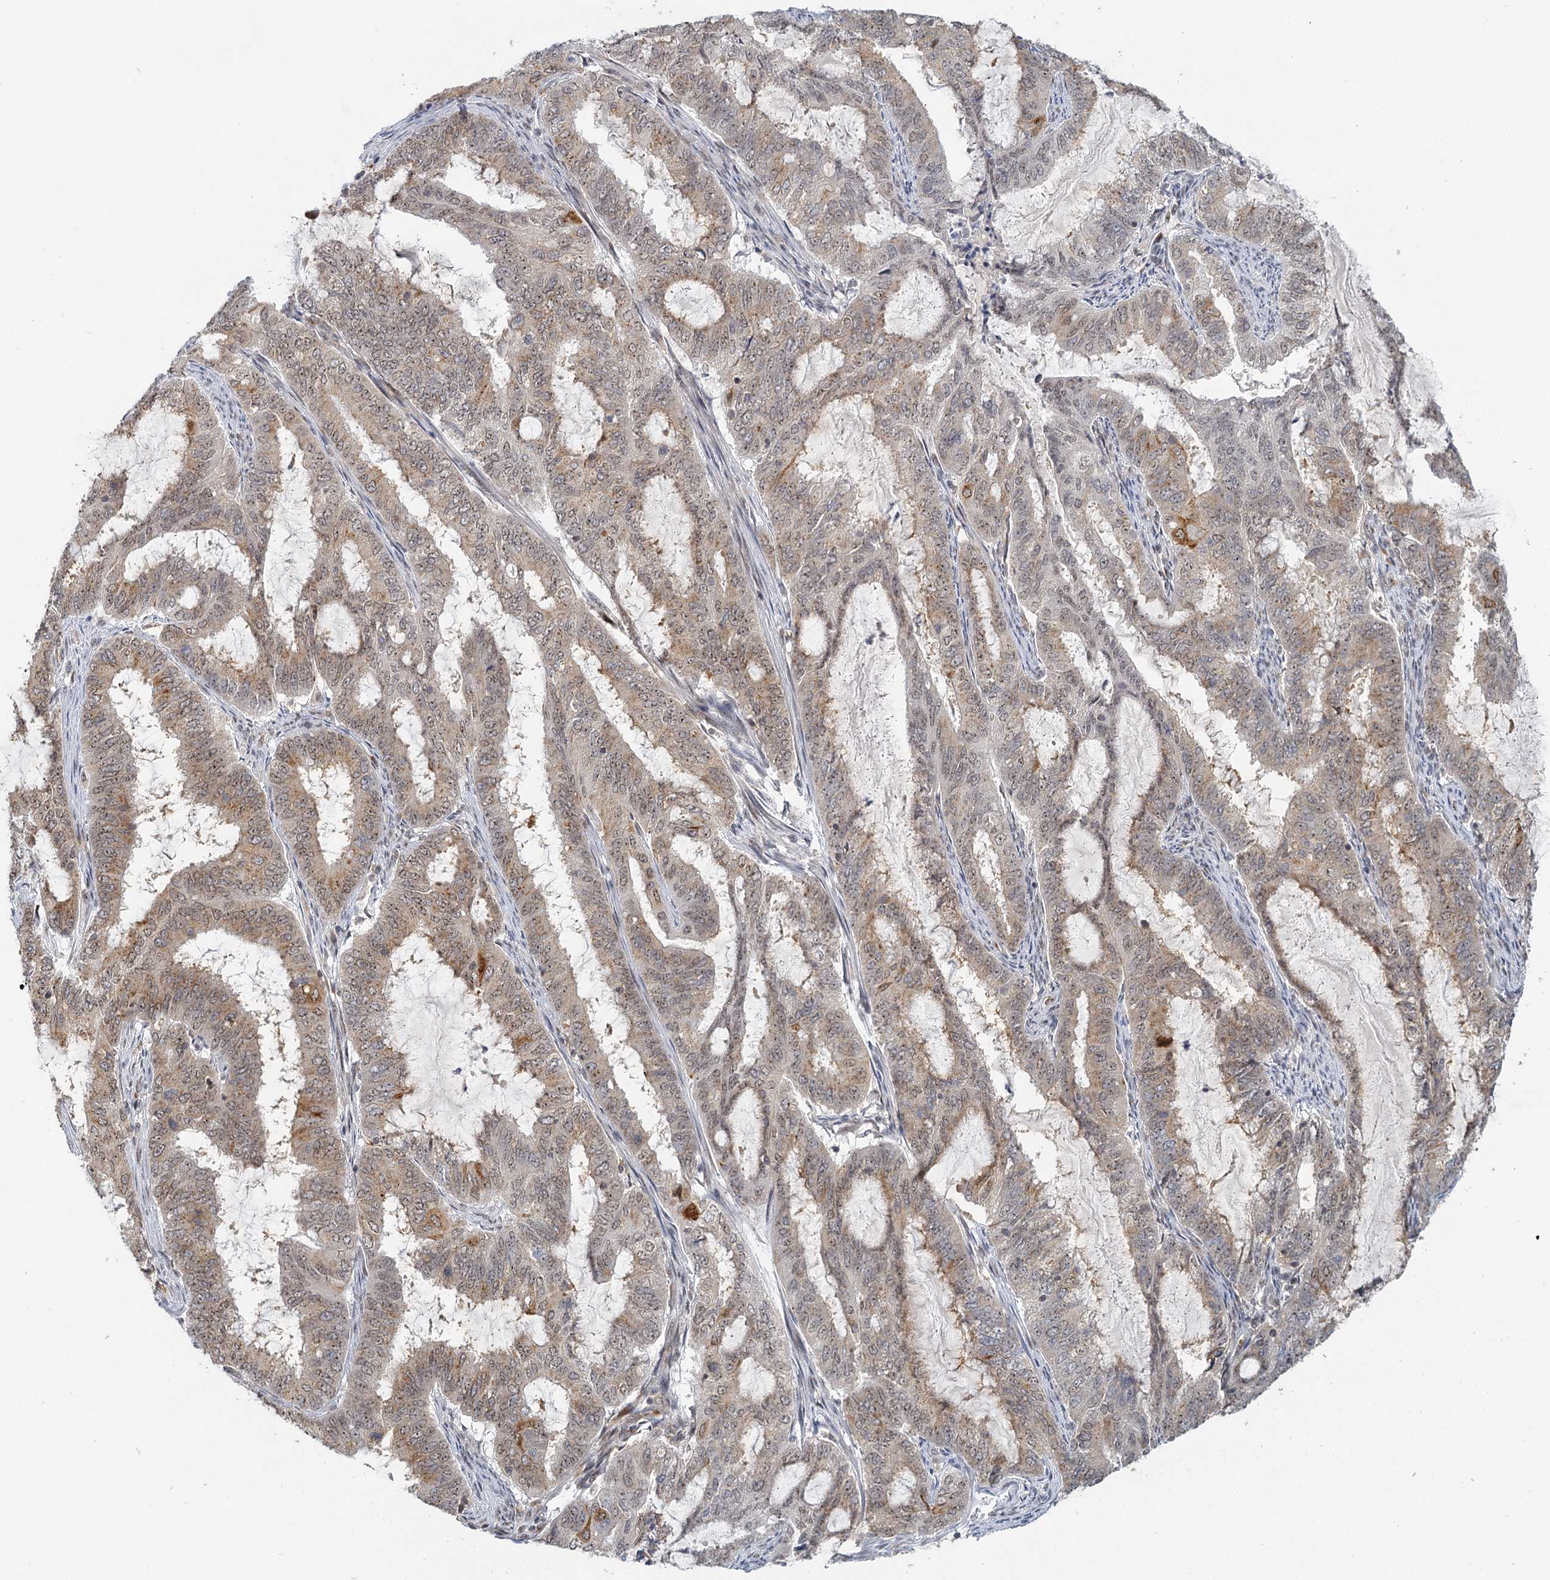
{"staining": {"intensity": "weak", "quantity": "<25%", "location": "cytoplasmic/membranous"}, "tissue": "endometrial cancer", "cell_type": "Tumor cells", "image_type": "cancer", "snomed": [{"axis": "morphology", "description": "Adenocarcinoma, NOS"}, {"axis": "topography", "description": "Endometrium"}], "caption": "Immunohistochemistry (IHC) of endometrial adenocarcinoma demonstrates no staining in tumor cells.", "gene": "TREX1", "patient": {"sex": "female", "age": 51}}